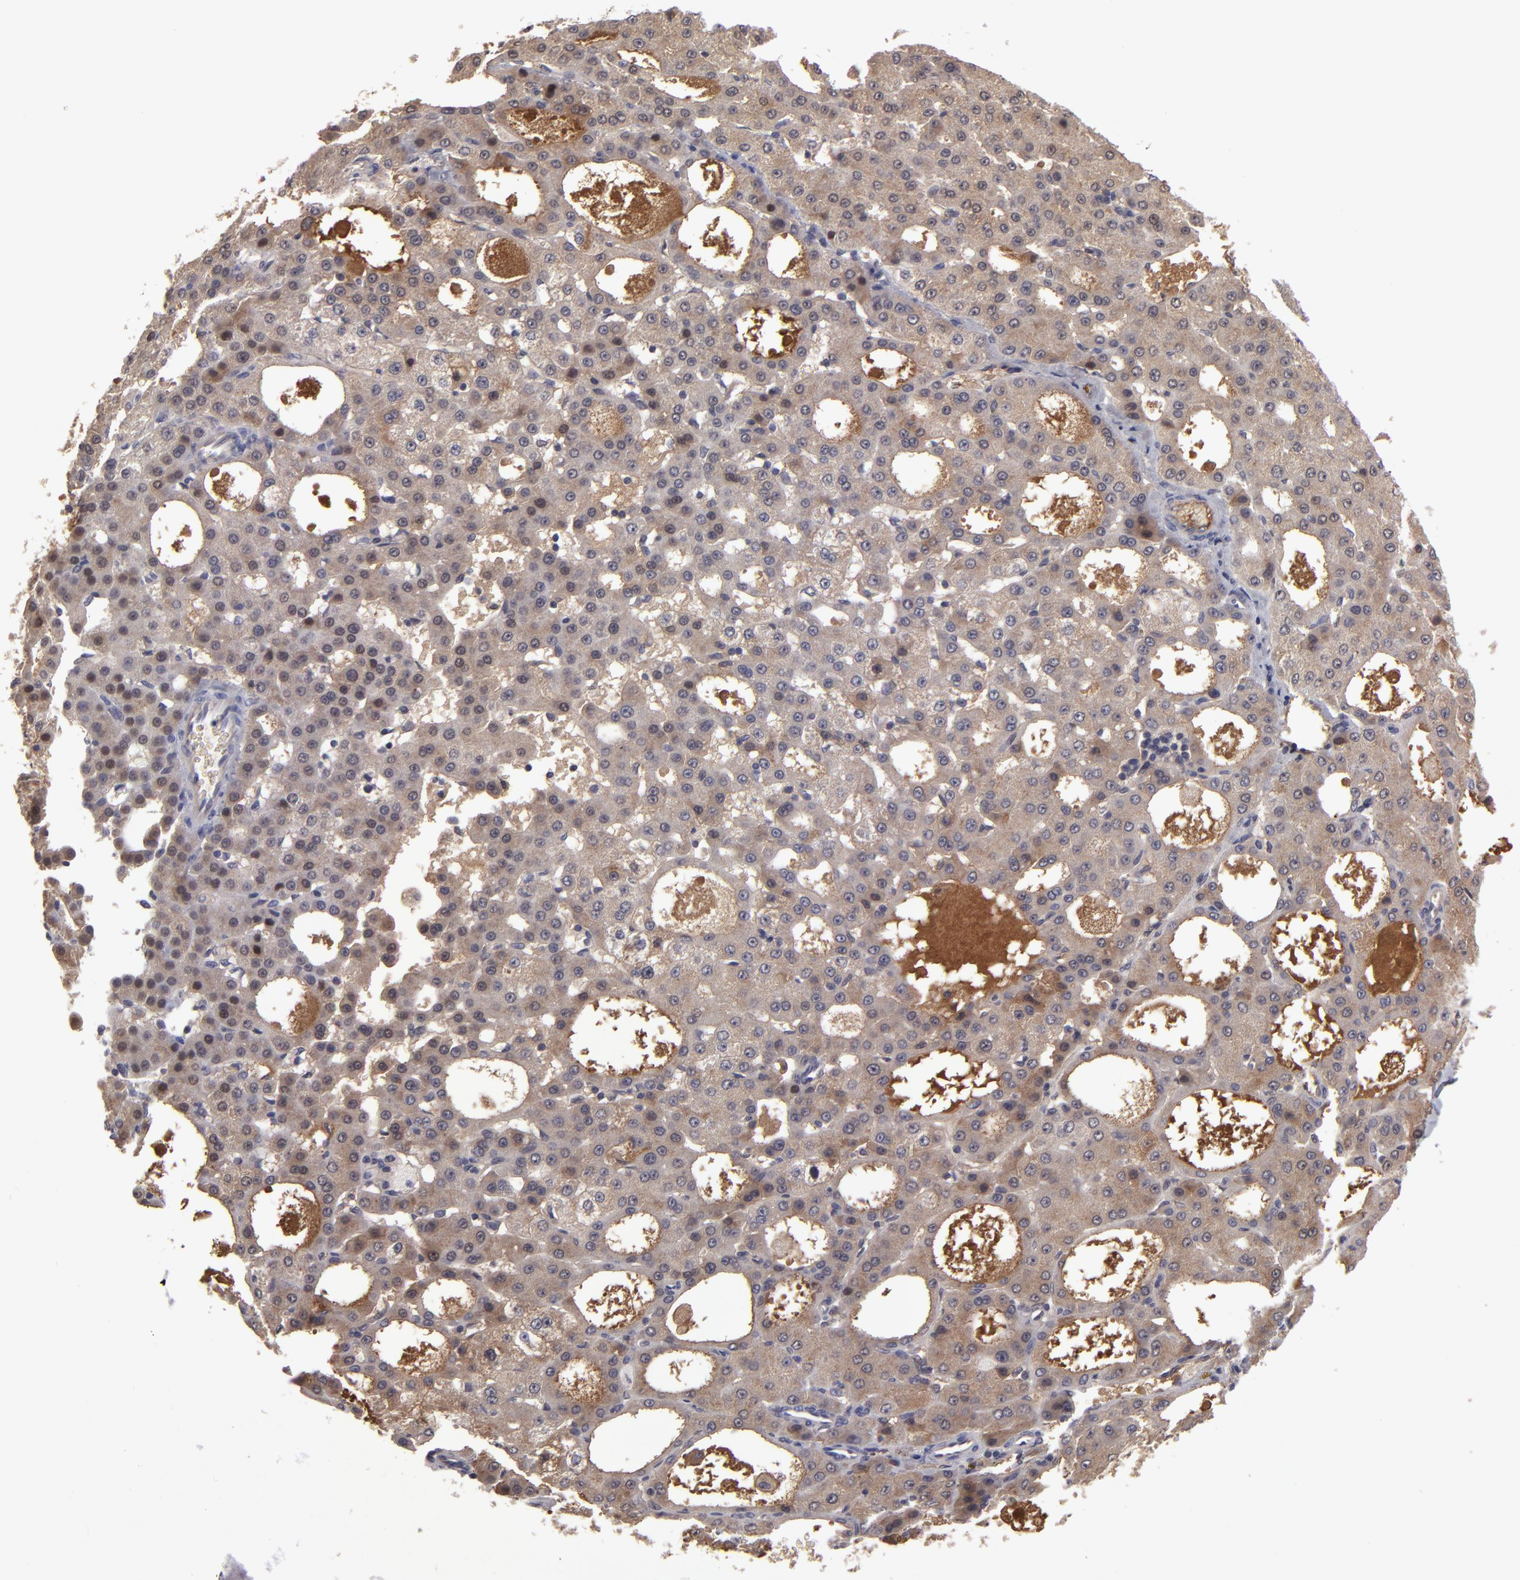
{"staining": {"intensity": "weak", "quantity": "25%-75%", "location": "cytoplasmic/membranous"}, "tissue": "liver cancer", "cell_type": "Tumor cells", "image_type": "cancer", "snomed": [{"axis": "morphology", "description": "Carcinoma, Hepatocellular, NOS"}, {"axis": "topography", "description": "Liver"}], "caption": "Weak cytoplasmic/membranous positivity for a protein is appreciated in about 25%-75% of tumor cells of liver cancer using IHC.", "gene": "ITIH4", "patient": {"sex": "male", "age": 47}}